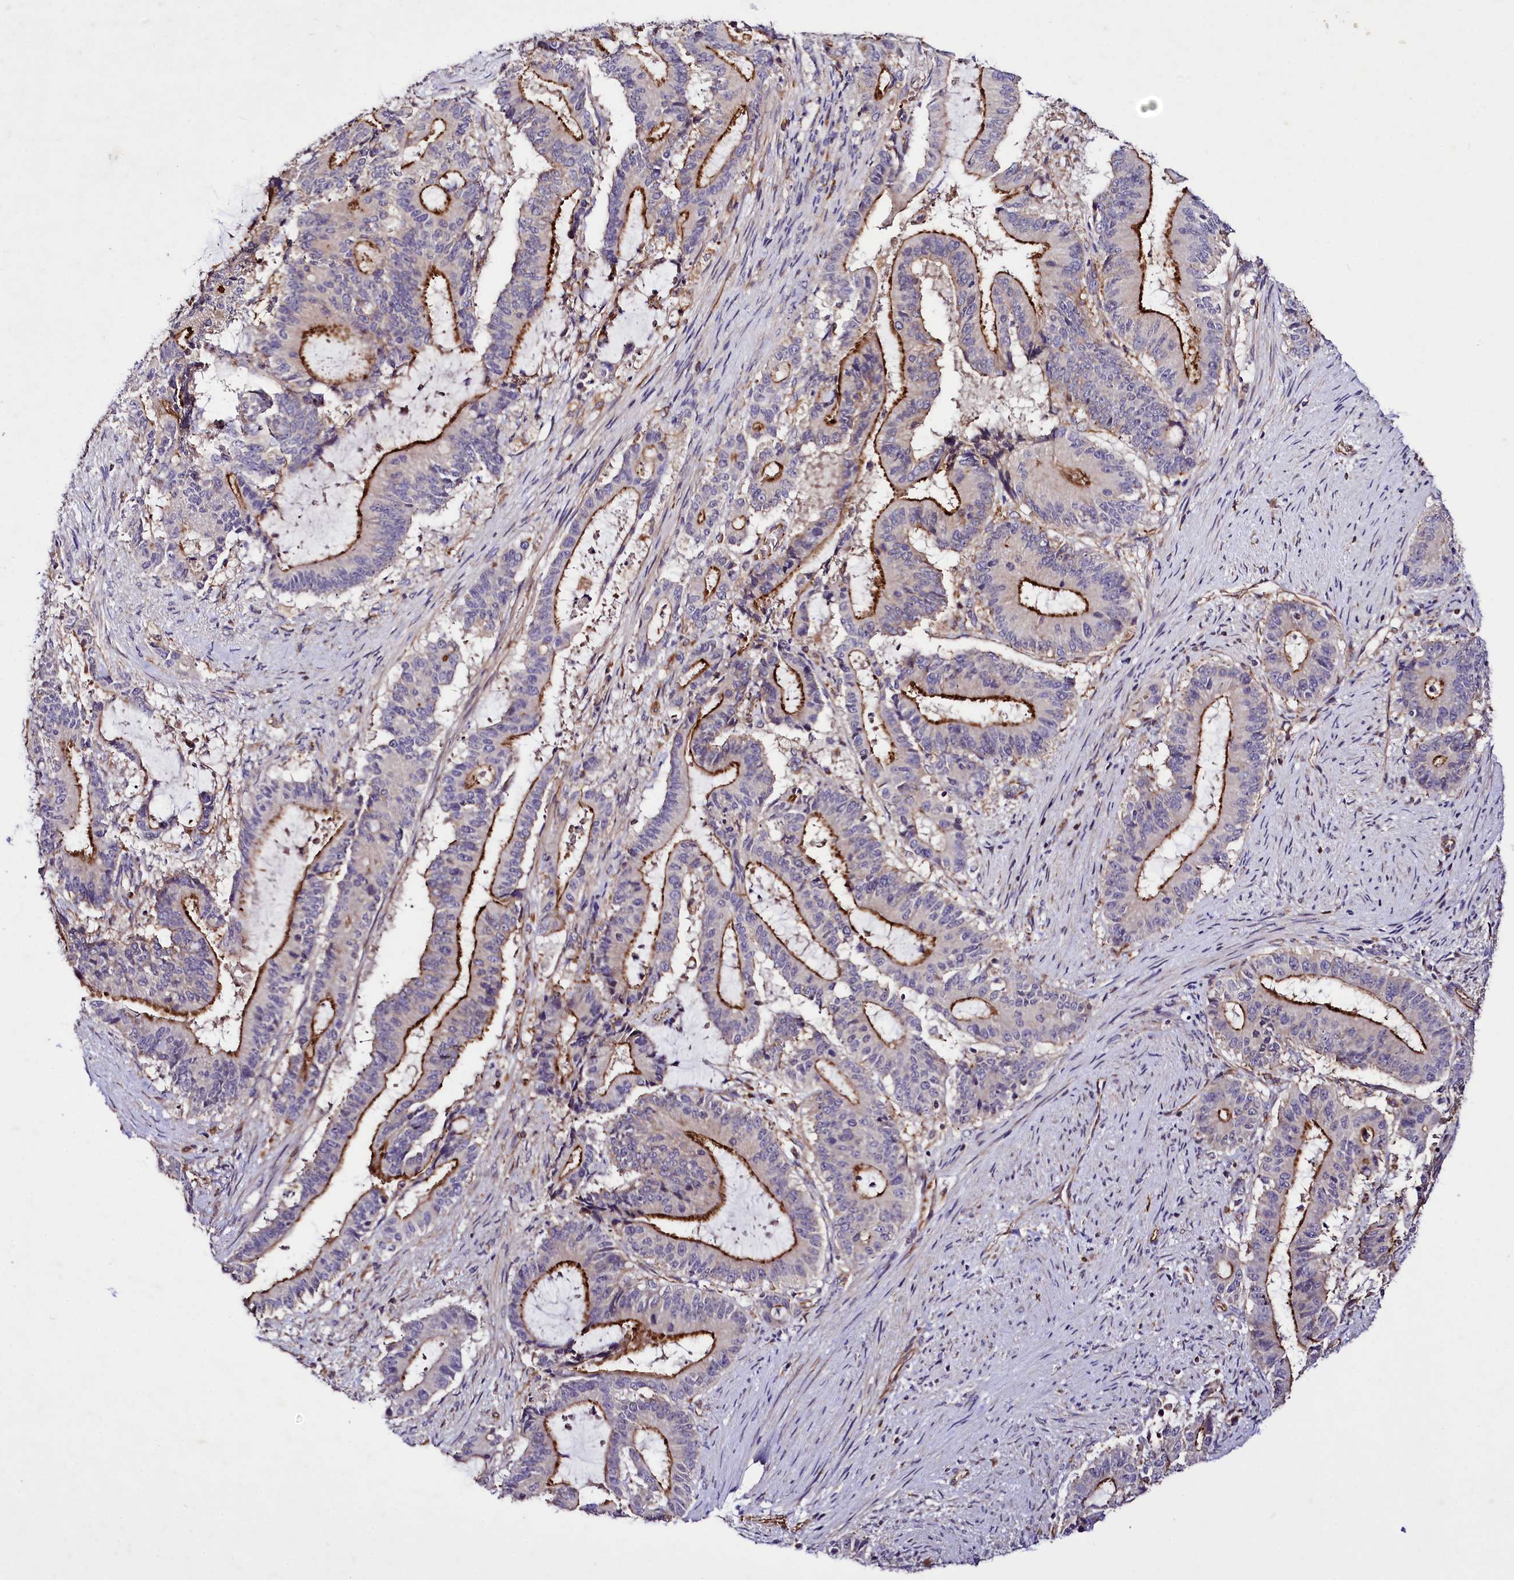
{"staining": {"intensity": "strong", "quantity": "25%-75%", "location": "cytoplasmic/membranous"}, "tissue": "liver cancer", "cell_type": "Tumor cells", "image_type": "cancer", "snomed": [{"axis": "morphology", "description": "Normal tissue, NOS"}, {"axis": "morphology", "description": "Cholangiocarcinoma"}, {"axis": "topography", "description": "Liver"}, {"axis": "topography", "description": "Peripheral nerve tissue"}], "caption": "DAB immunohistochemical staining of human liver cholangiocarcinoma reveals strong cytoplasmic/membranous protein positivity in approximately 25%-75% of tumor cells.", "gene": "SLC7A1", "patient": {"sex": "female", "age": 73}}